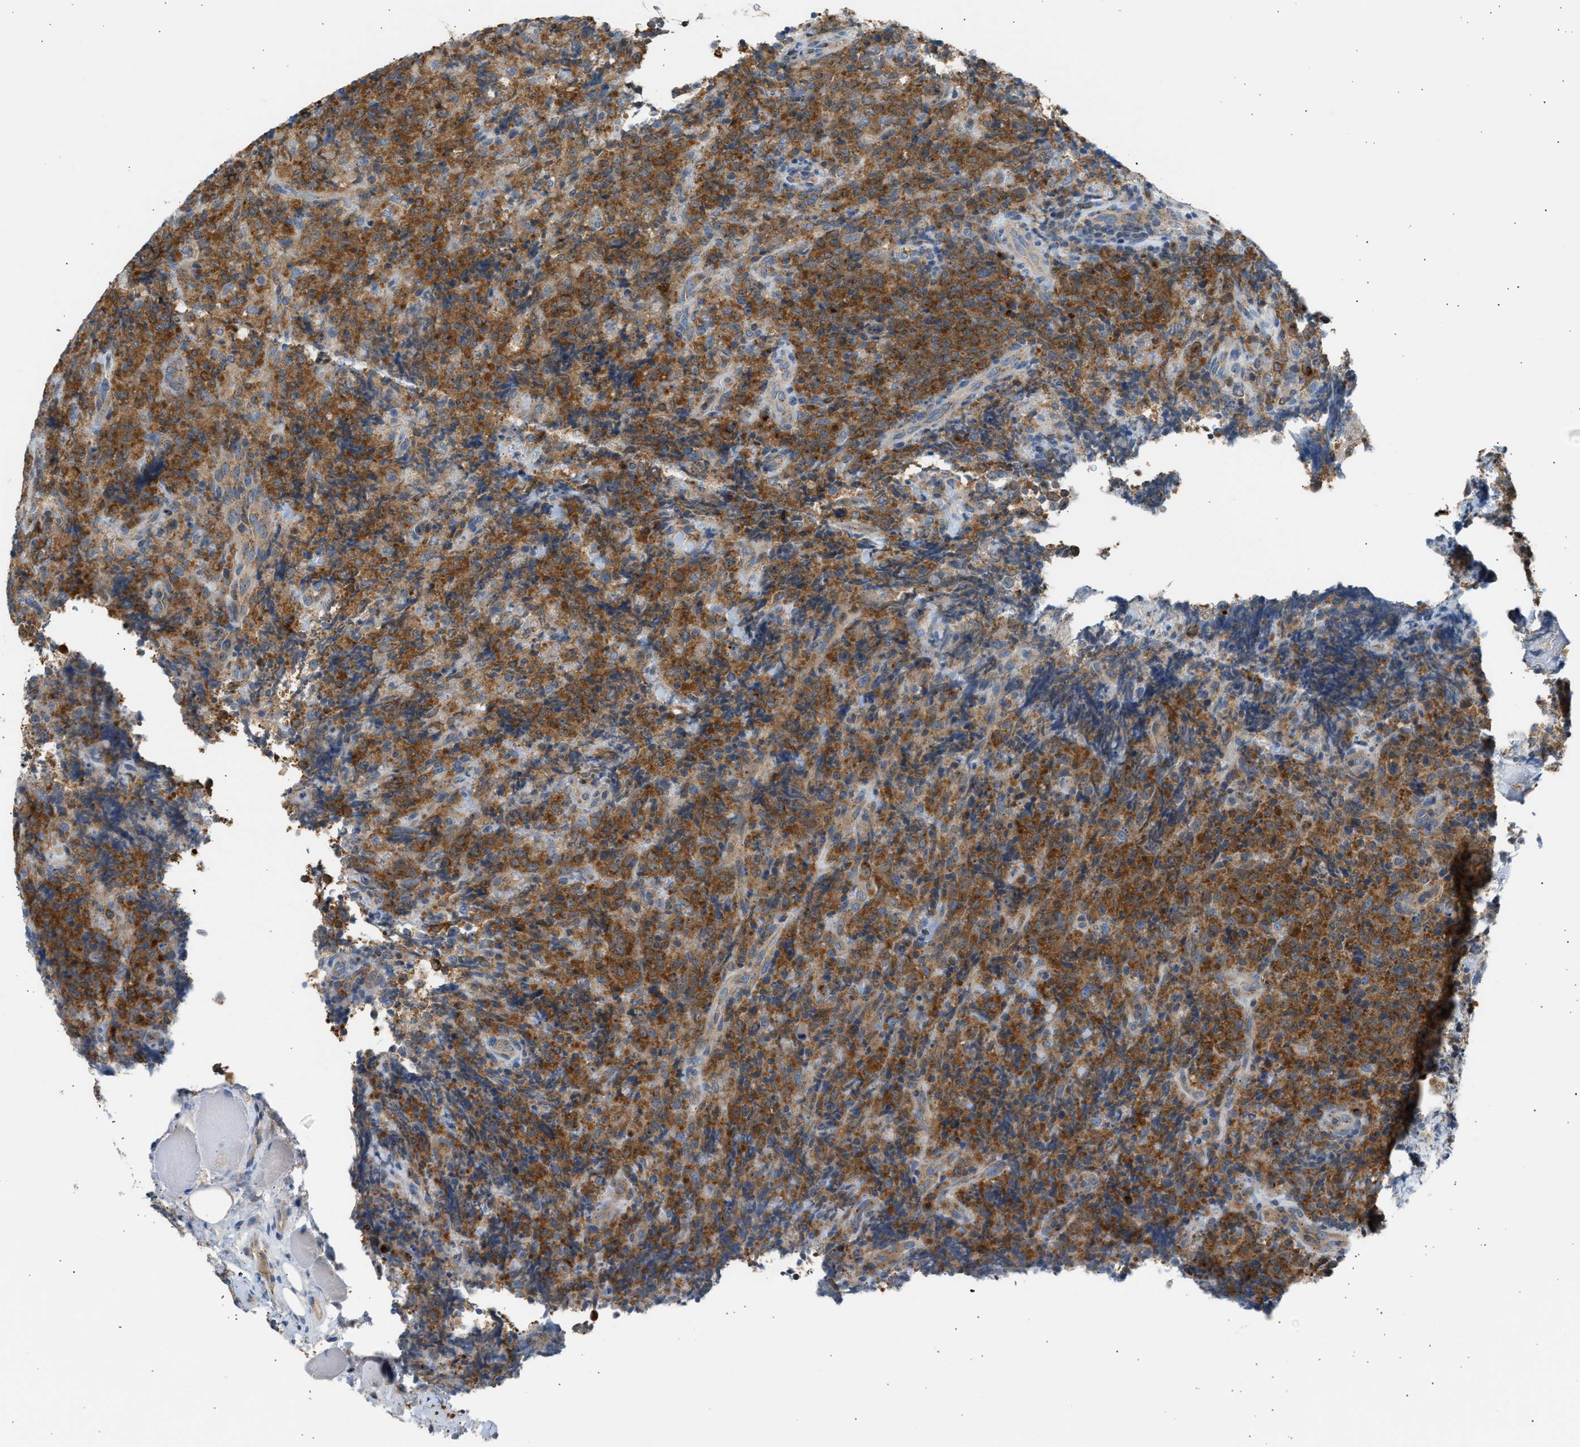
{"staining": {"intensity": "moderate", "quantity": ">75%", "location": "cytoplasmic/membranous"}, "tissue": "lymphoma", "cell_type": "Tumor cells", "image_type": "cancer", "snomed": [{"axis": "morphology", "description": "Malignant lymphoma, non-Hodgkin's type, High grade"}, {"axis": "topography", "description": "Tonsil"}], "caption": "Immunohistochemical staining of lymphoma reveals medium levels of moderate cytoplasmic/membranous protein expression in about >75% of tumor cells.", "gene": "TRIM50", "patient": {"sex": "female", "age": 36}}